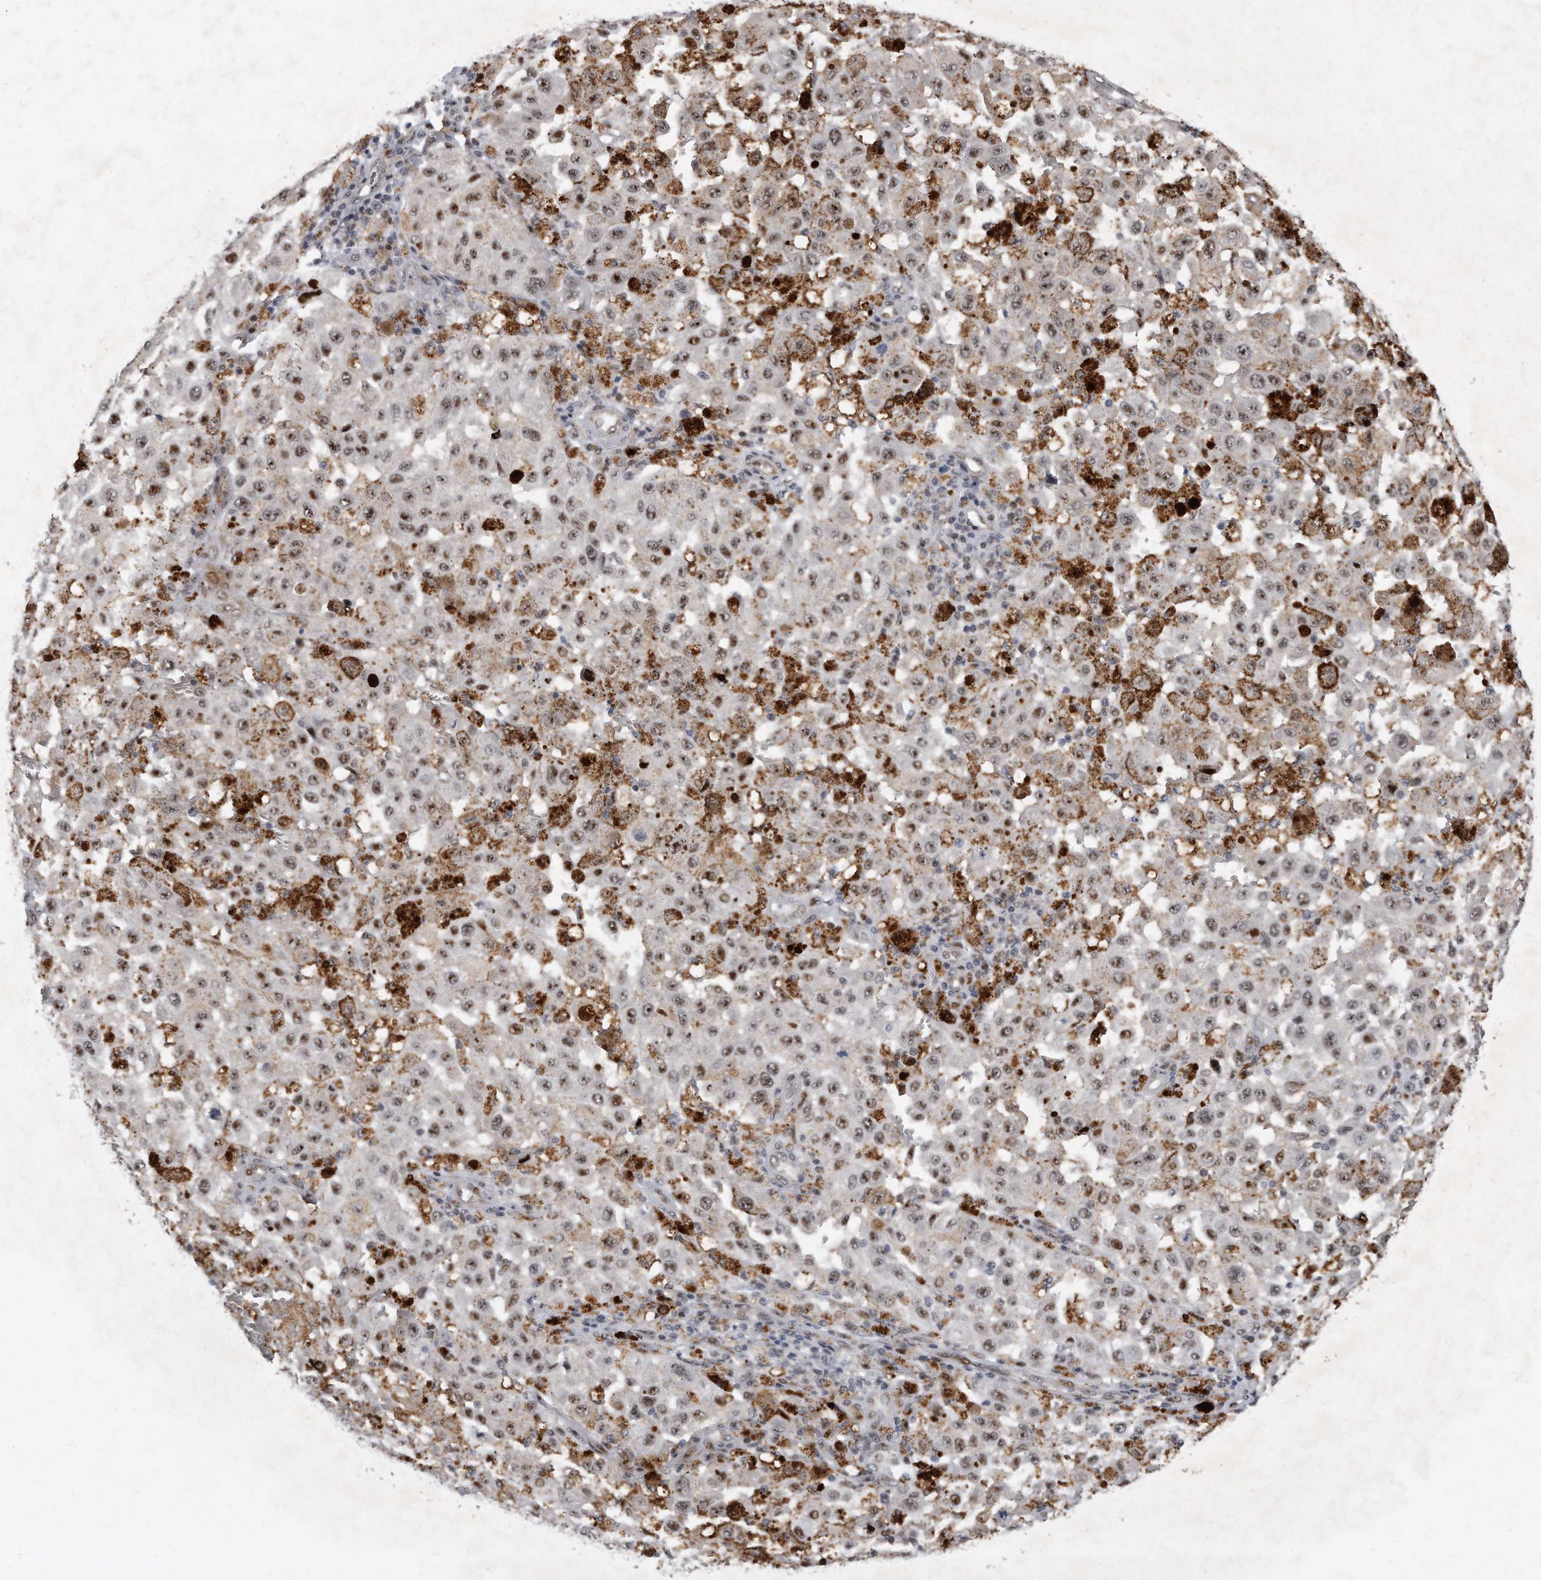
{"staining": {"intensity": "moderate", "quantity": ">75%", "location": "nuclear"}, "tissue": "melanoma", "cell_type": "Tumor cells", "image_type": "cancer", "snomed": [{"axis": "morphology", "description": "Malignant melanoma, NOS"}, {"axis": "topography", "description": "Skin"}], "caption": "Immunohistochemical staining of human malignant melanoma displays moderate nuclear protein staining in approximately >75% of tumor cells. (brown staining indicates protein expression, while blue staining denotes nuclei).", "gene": "PGBD2", "patient": {"sex": "female", "age": 64}}